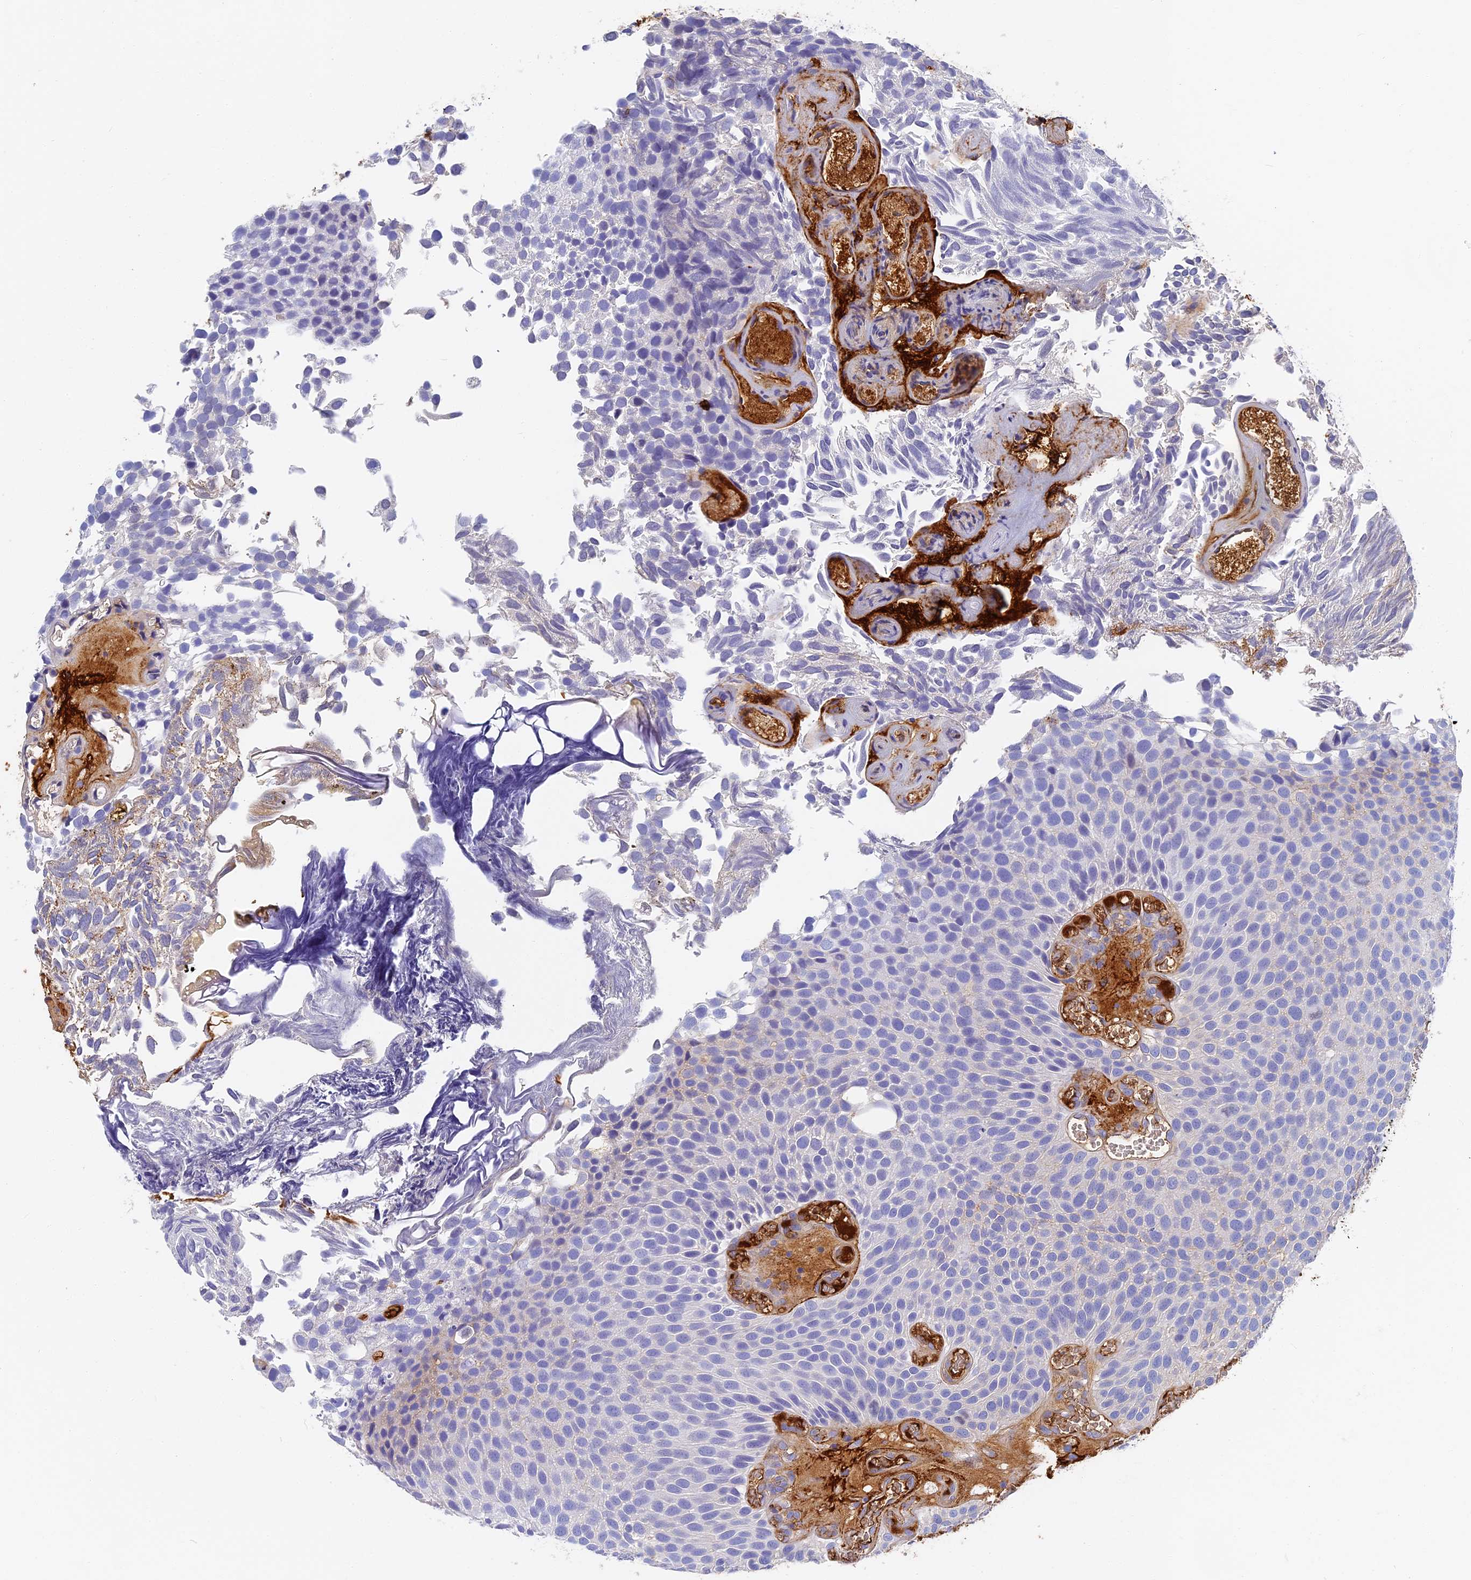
{"staining": {"intensity": "negative", "quantity": "none", "location": "none"}, "tissue": "urothelial cancer", "cell_type": "Tumor cells", "image_type": "cancer", "snomed": [{"axis": "morphology", "description": "Urothelial carcinoma, Low grade"}, {"axis": "topography", "description": "Urinary bladder"}], "caption": "Protein analysis of urothelial cancer displays no significant staining in tumor cells.", "gene": "ITIH1", "patient": {"sex": "male", "age": 89}}